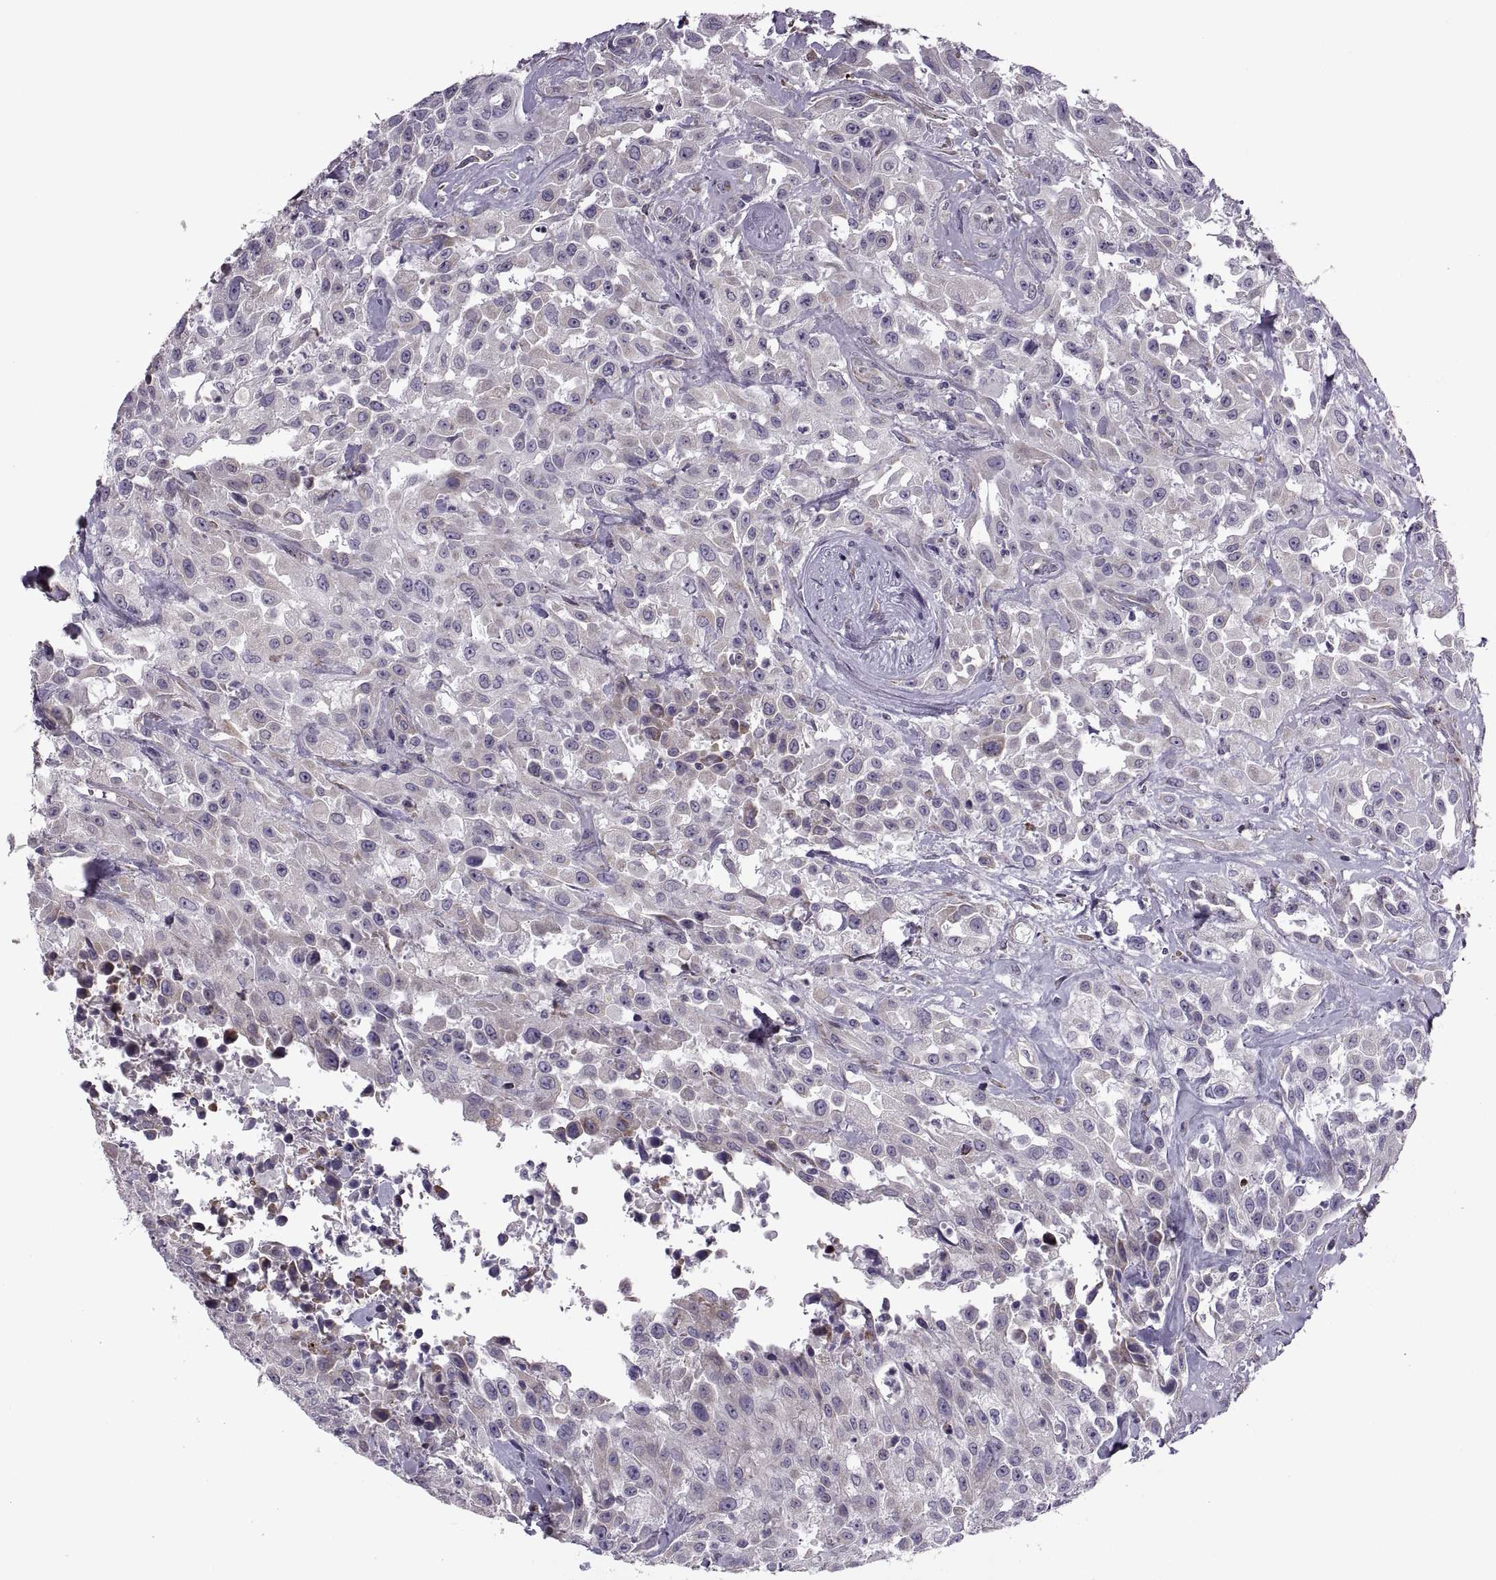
{"staining": {"intensity": "weak", "quantity": "<25%", "location": "cytoplasmic/membranous"}, "tissue": "urothelial cancer", "cell_type": "Tumor cells", "image_type": "cancer", "snomed": [{"axis": "morphology", "description": "Urothelial carcinoma, High grade"}, {"axis": "topography", "description": "Urinary bladder"}], "caption": "Image shows no significant protein expression in tumor cells of urothelial cancer. (DAB (3,3'-diaminobenzidine) IHC visualized using brightfield microscopy, high magnification).", "gene": "LETM2", "patient": {"sex": "male", "age": 79}}